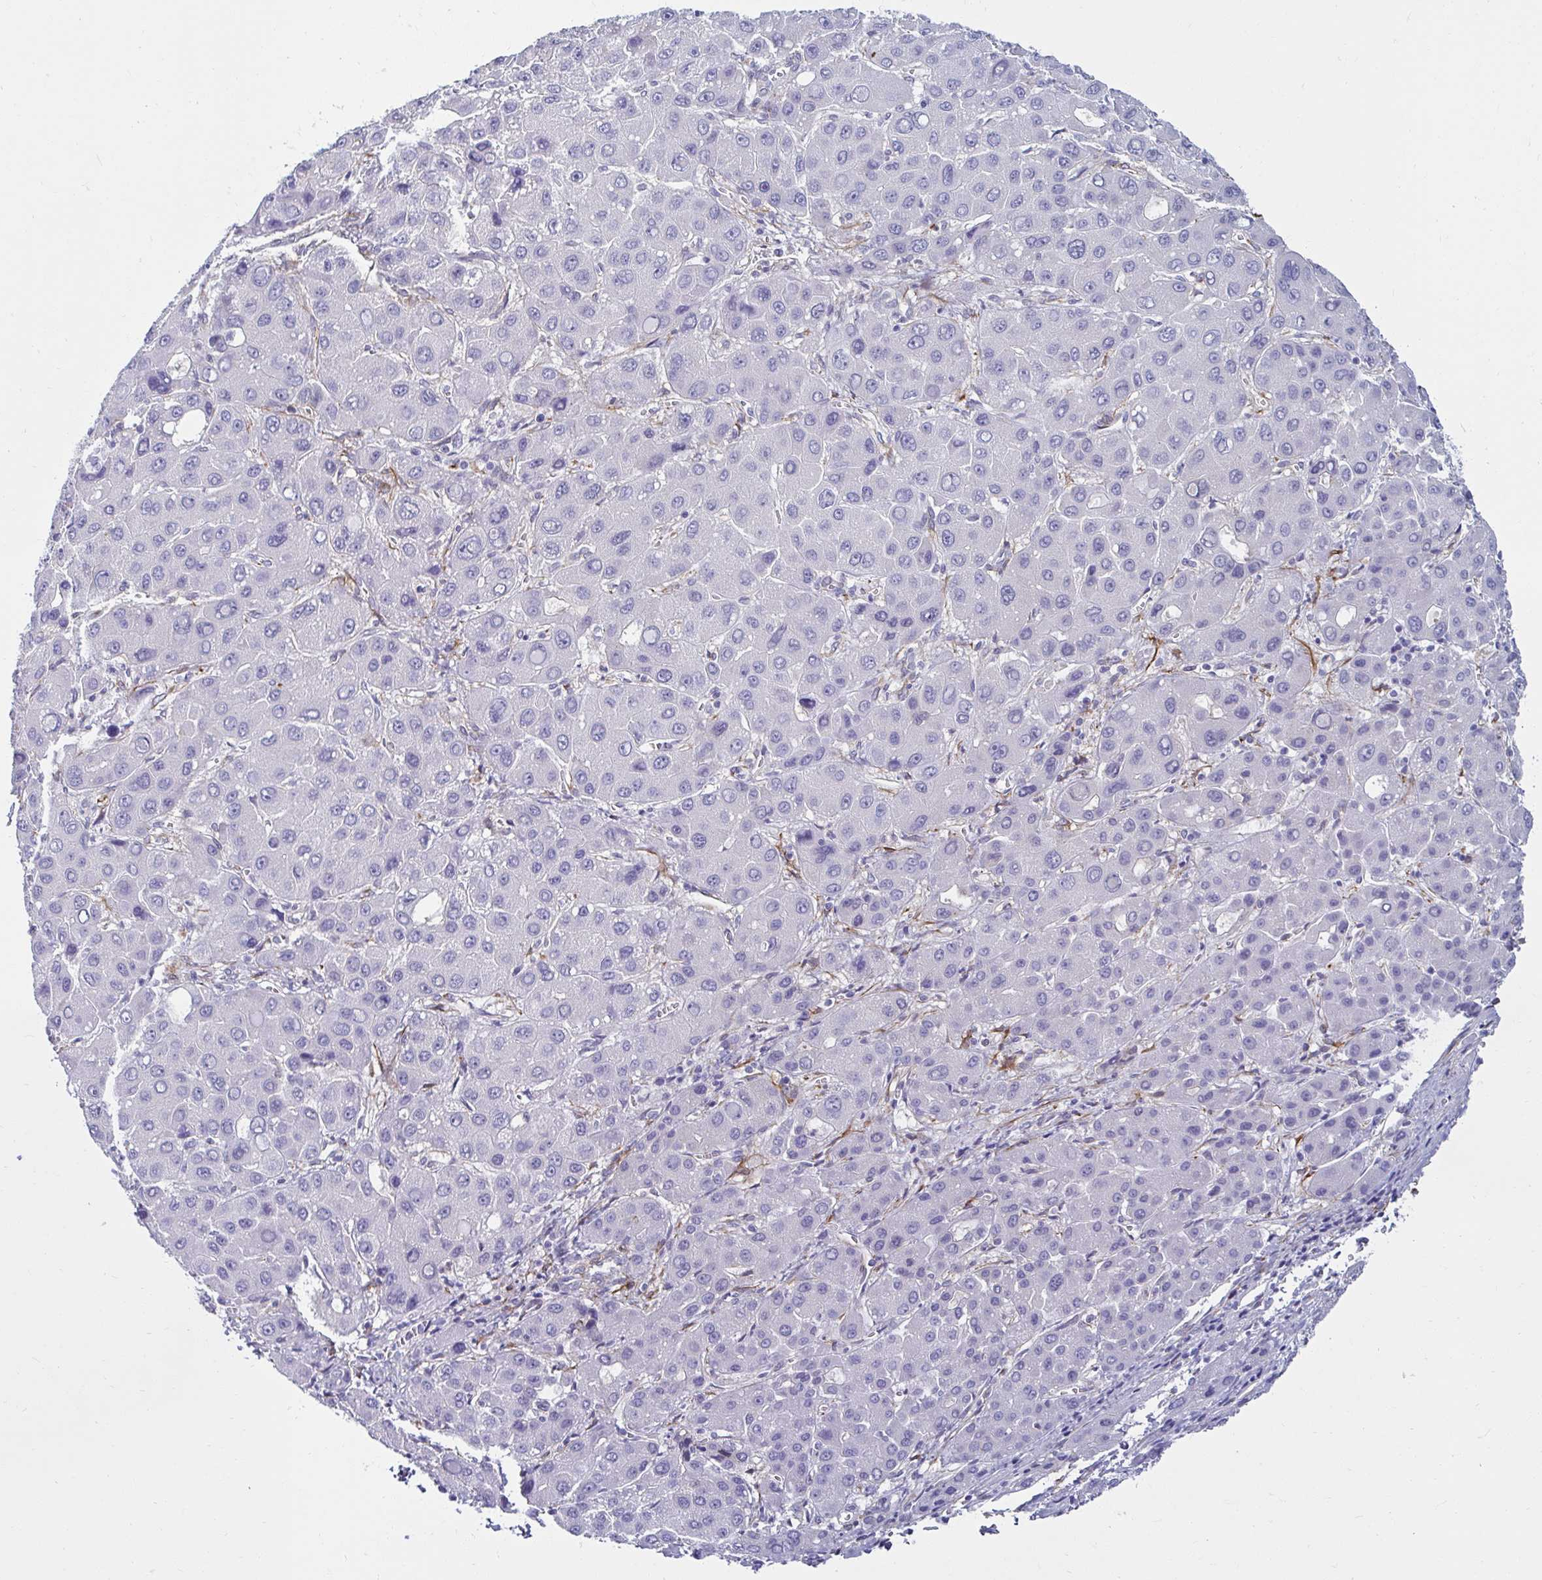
{"staining": {"intensity": "negative", "quantity": "none", "location": "none"}, "tissue": "liver cancer", "cell_type": "Tumor cells", "image_type": "cancer", "snomed": [{"axis": "morphology", "description": "Carcinoma, Hepatocellular, NOS"}, {"axis": "topography", "description": "Liver"}], "caption": "Photomicrograph shows no protein positivity in tumor cells of liver cancer tissue. (DAB immunohistochemistry visualized using brightfield microscopy, high magnification).", "gene": "ANKRD62", "patient": {"sex": "male", "age": 55}}